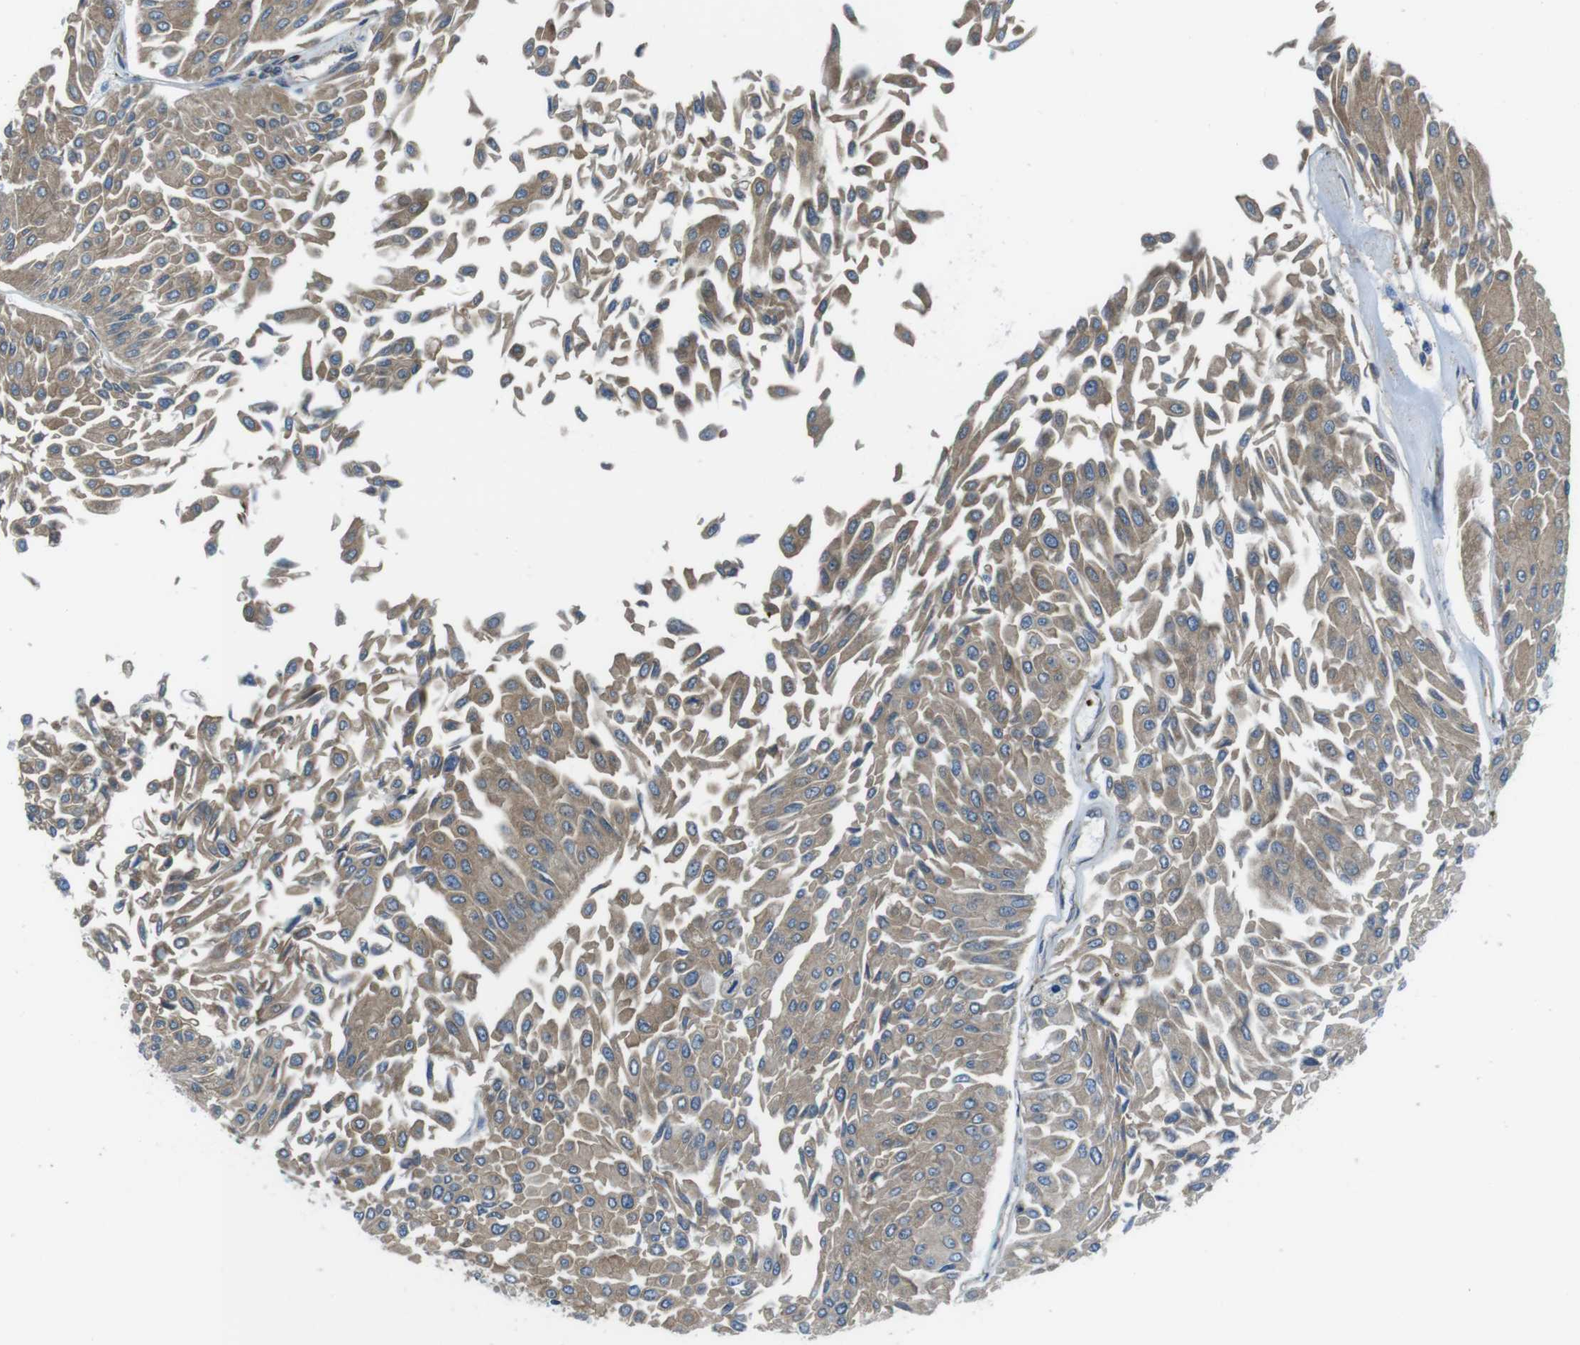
{"staining": {"intensity": "moderate", "quantity": ">75%", "location": "cytoplasmic/membranous"}, "tissue": "urothelial cancer", "cell_type": "Tumor cells", "image_type": "cancer", "snomed": [{"axis": "morphology", "description": "Urothelial carcinoma, Low grade"}, {"axis": "topography", "description": "Urinary bladder"}], "caption": "Immunohistochemistry histopathology image of neoplastic tissue: human low-grade urothelial carcinoma stained using IHC displays medium levels of moderate protein expression localized specifically in the cytoplasmic/membranous of tumor cells, appearing as a cytoplasmic/membranous brown color.", "gene": "TES", "patient": {"sex": "male", "age": 67}}